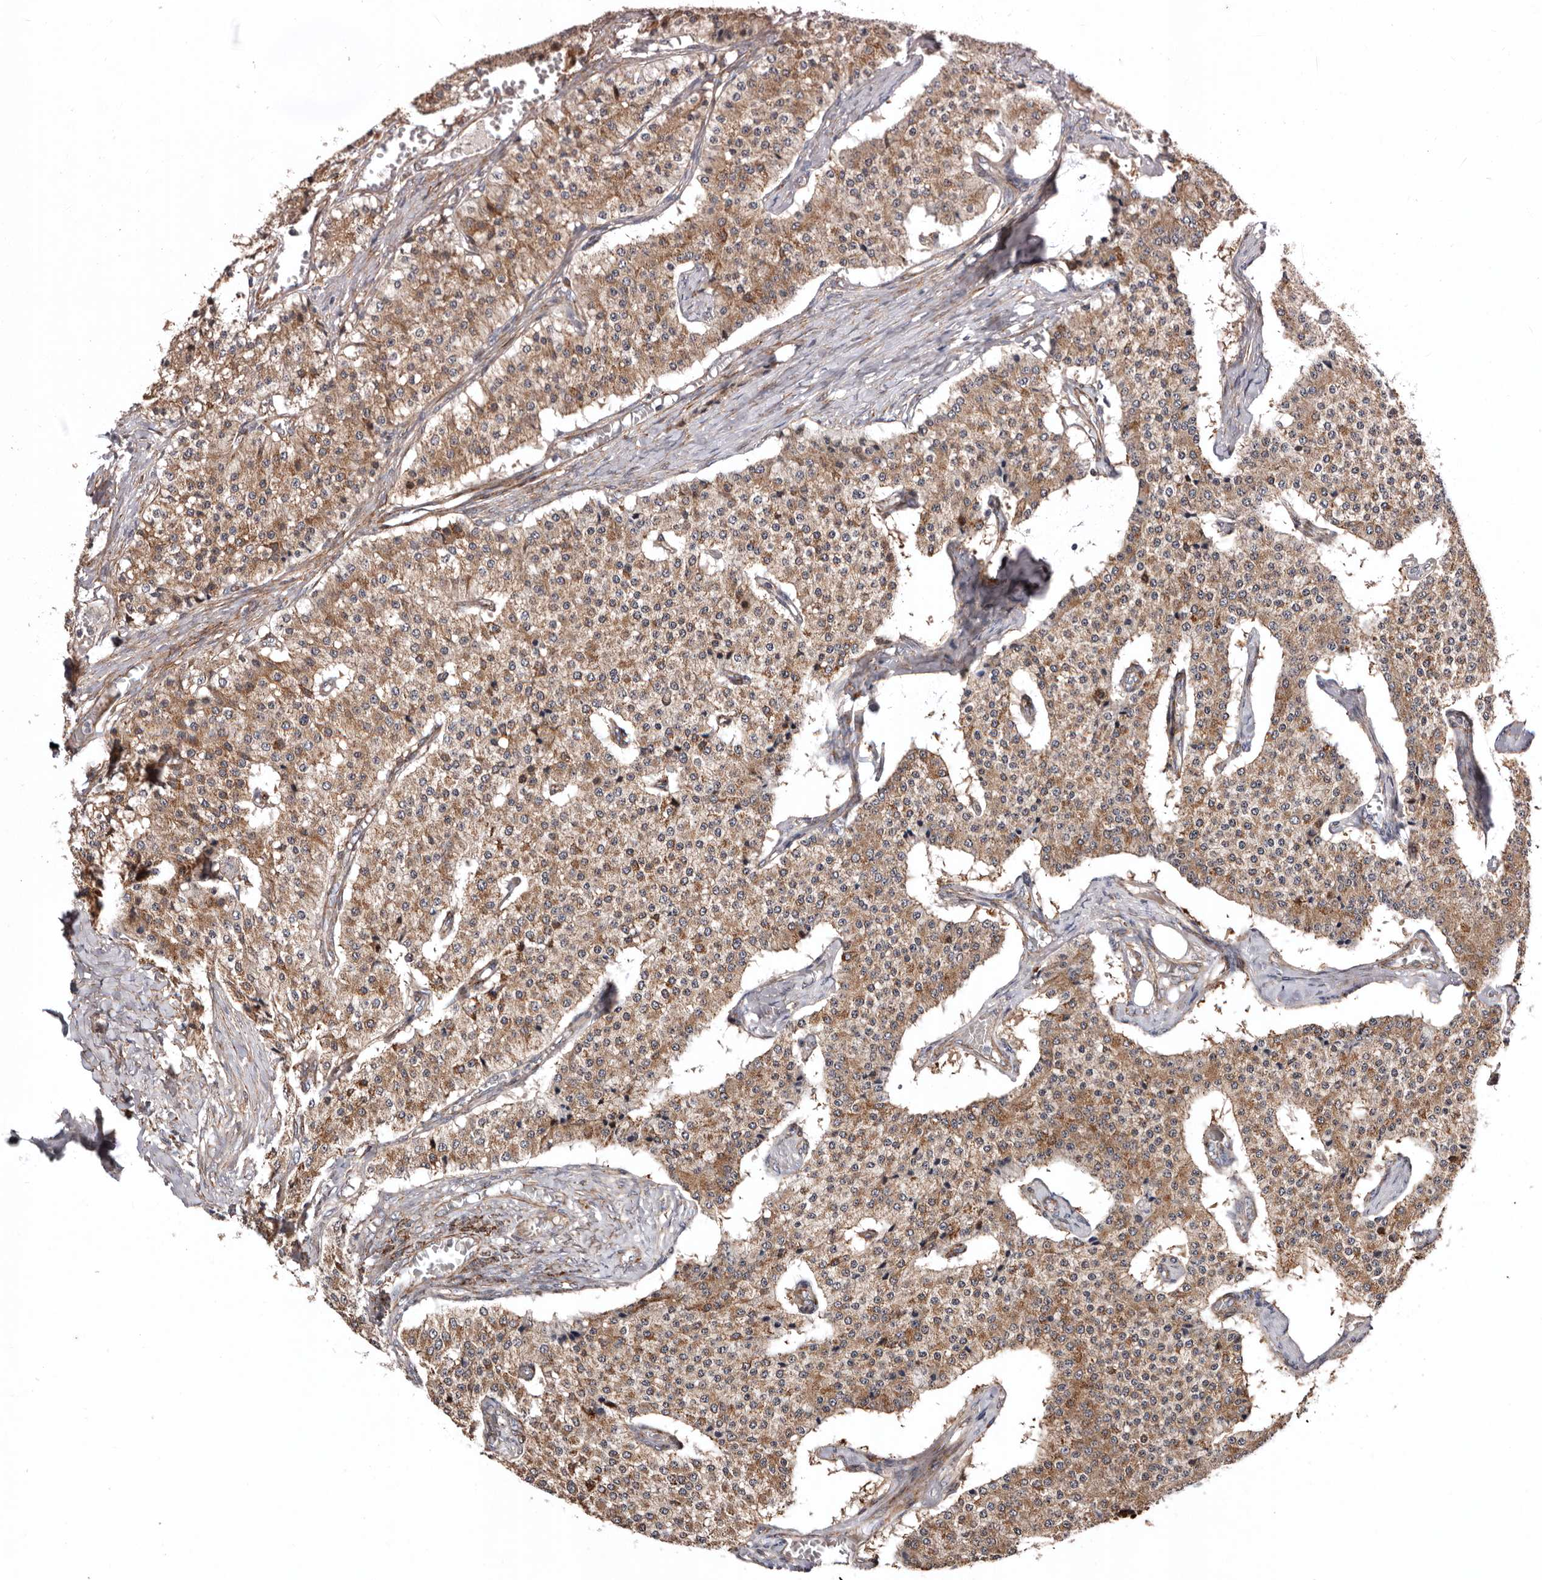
{"staining": {"intensity": "moderate", "quantity": ">75%", "location": "cytoplasmic/membranous"}, "tissue": "carcinoid", "cell_type": "Tumor cells", "image_type": "cancer", "snomed": [{"axis": "morphology", "description": "Carcinoid, malignant, NOS"}, {"axis": "topography", "description": "Colon"}], "caption": "The micrograph shows immunohistochemical staining of malignant carcinoid. There is moderate cytoplasmic/membranous positivity is present in approximately >75% of tumor cells.", "gene": "PROKR1", "patient": {"sex": "female", "age": 52}}